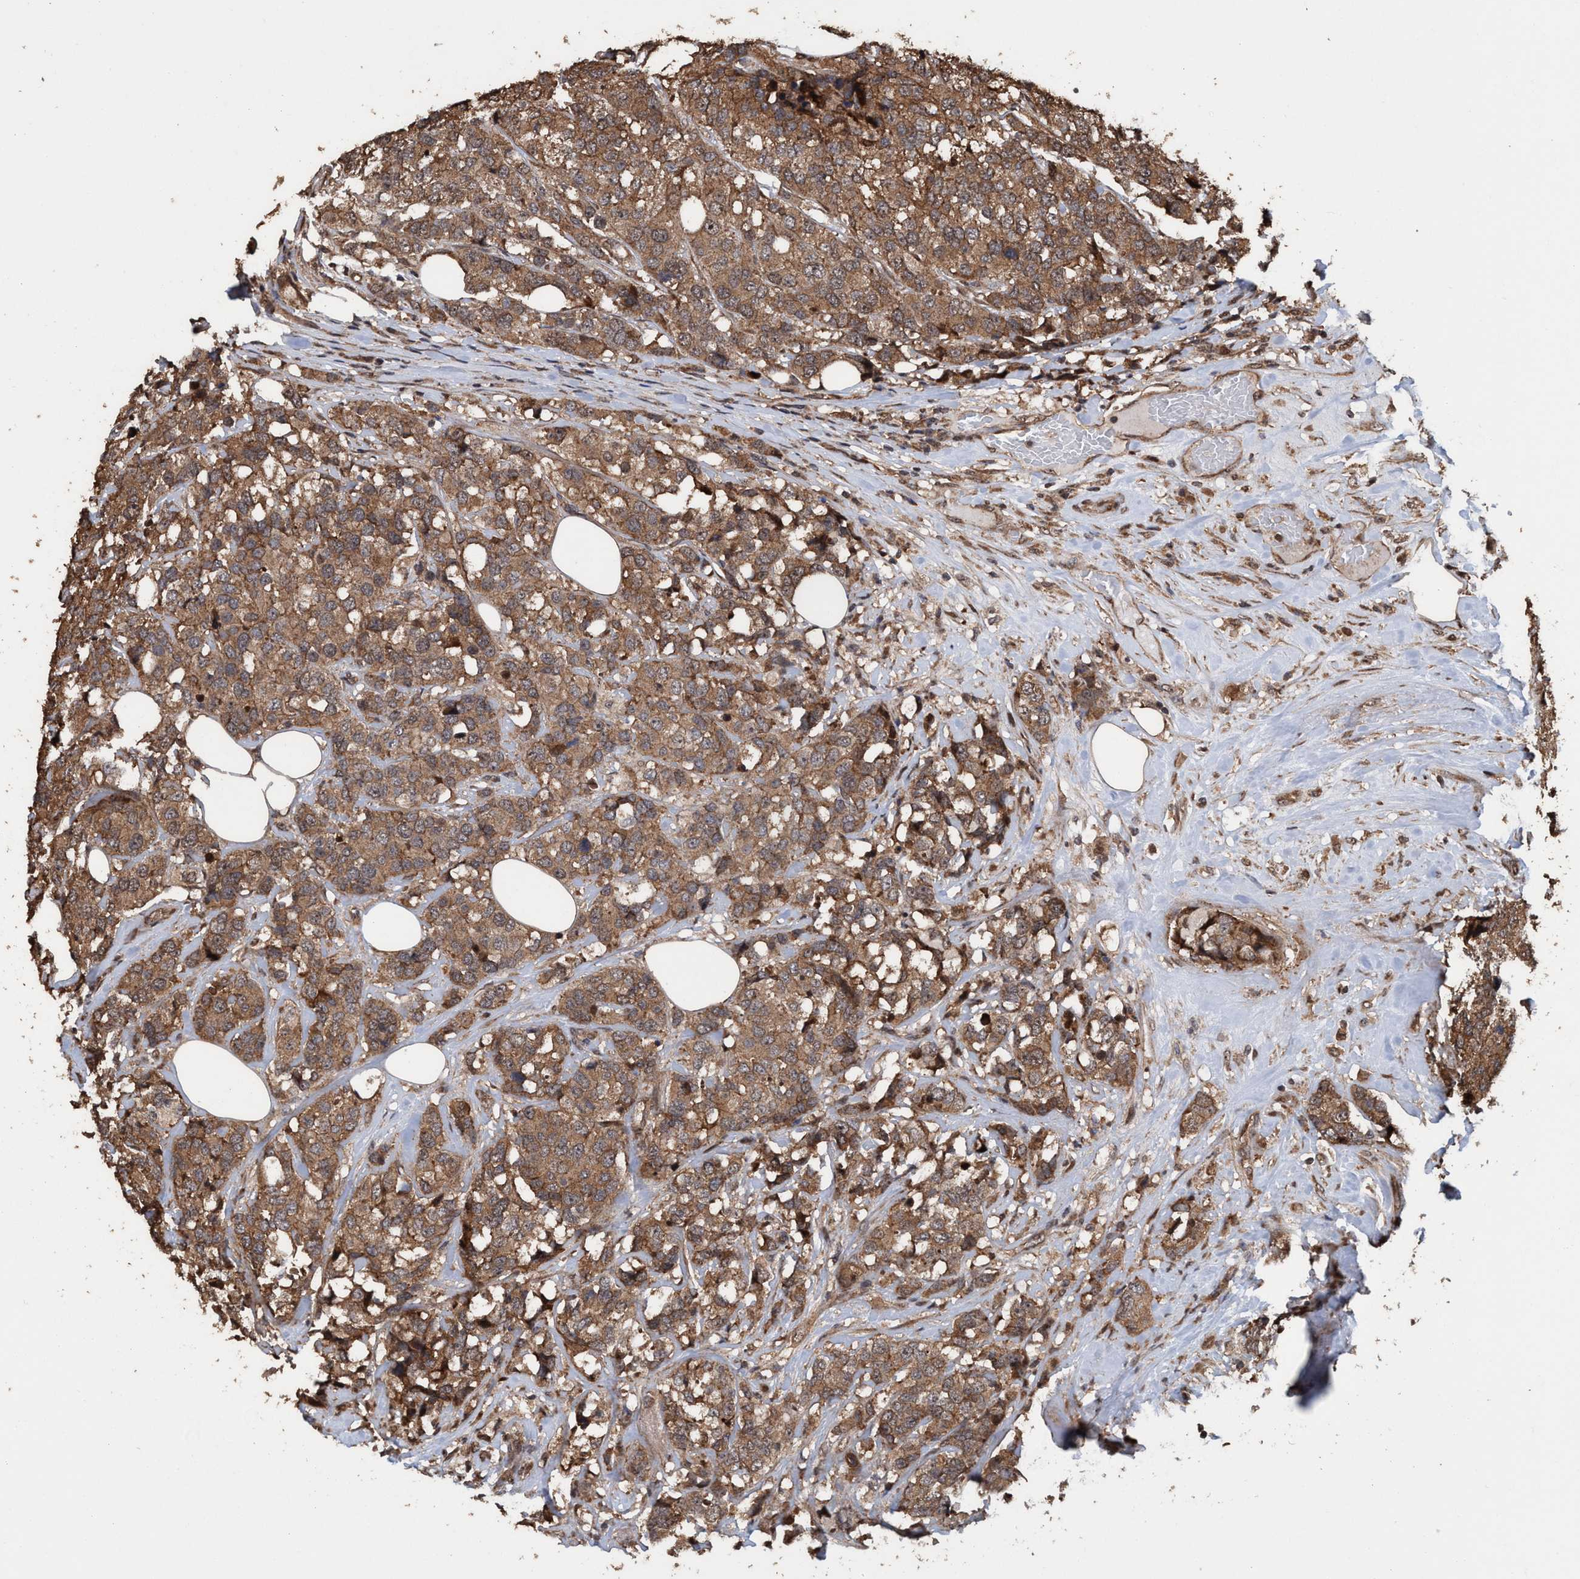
{"staining": {"intensity": "moderate", "quantity": ">75%", "location": "cytoplasmic/membranous"}, "tissue": "breast cancer", "cell_type": "Tumor cells", "image_type": "cancer", "snomed": [{"axis": "morphology", "description": "Lobular carcinoma"}, {"axis": "topography", "description": "Breast"}], "caption": "Protein staining of lobular carcinoma (breast) tissue exhibits moderate cytoplasmic/membranous expression in approximately >75% of tumor cells. Using DAB (3,3'-diaminobenzidine) (brown) and hematoxylin (blue) stains, captured at high magnification using brightfield microscopy.", "gene": "TRPC7", "patient": {"sex": "female", "age": 59}}